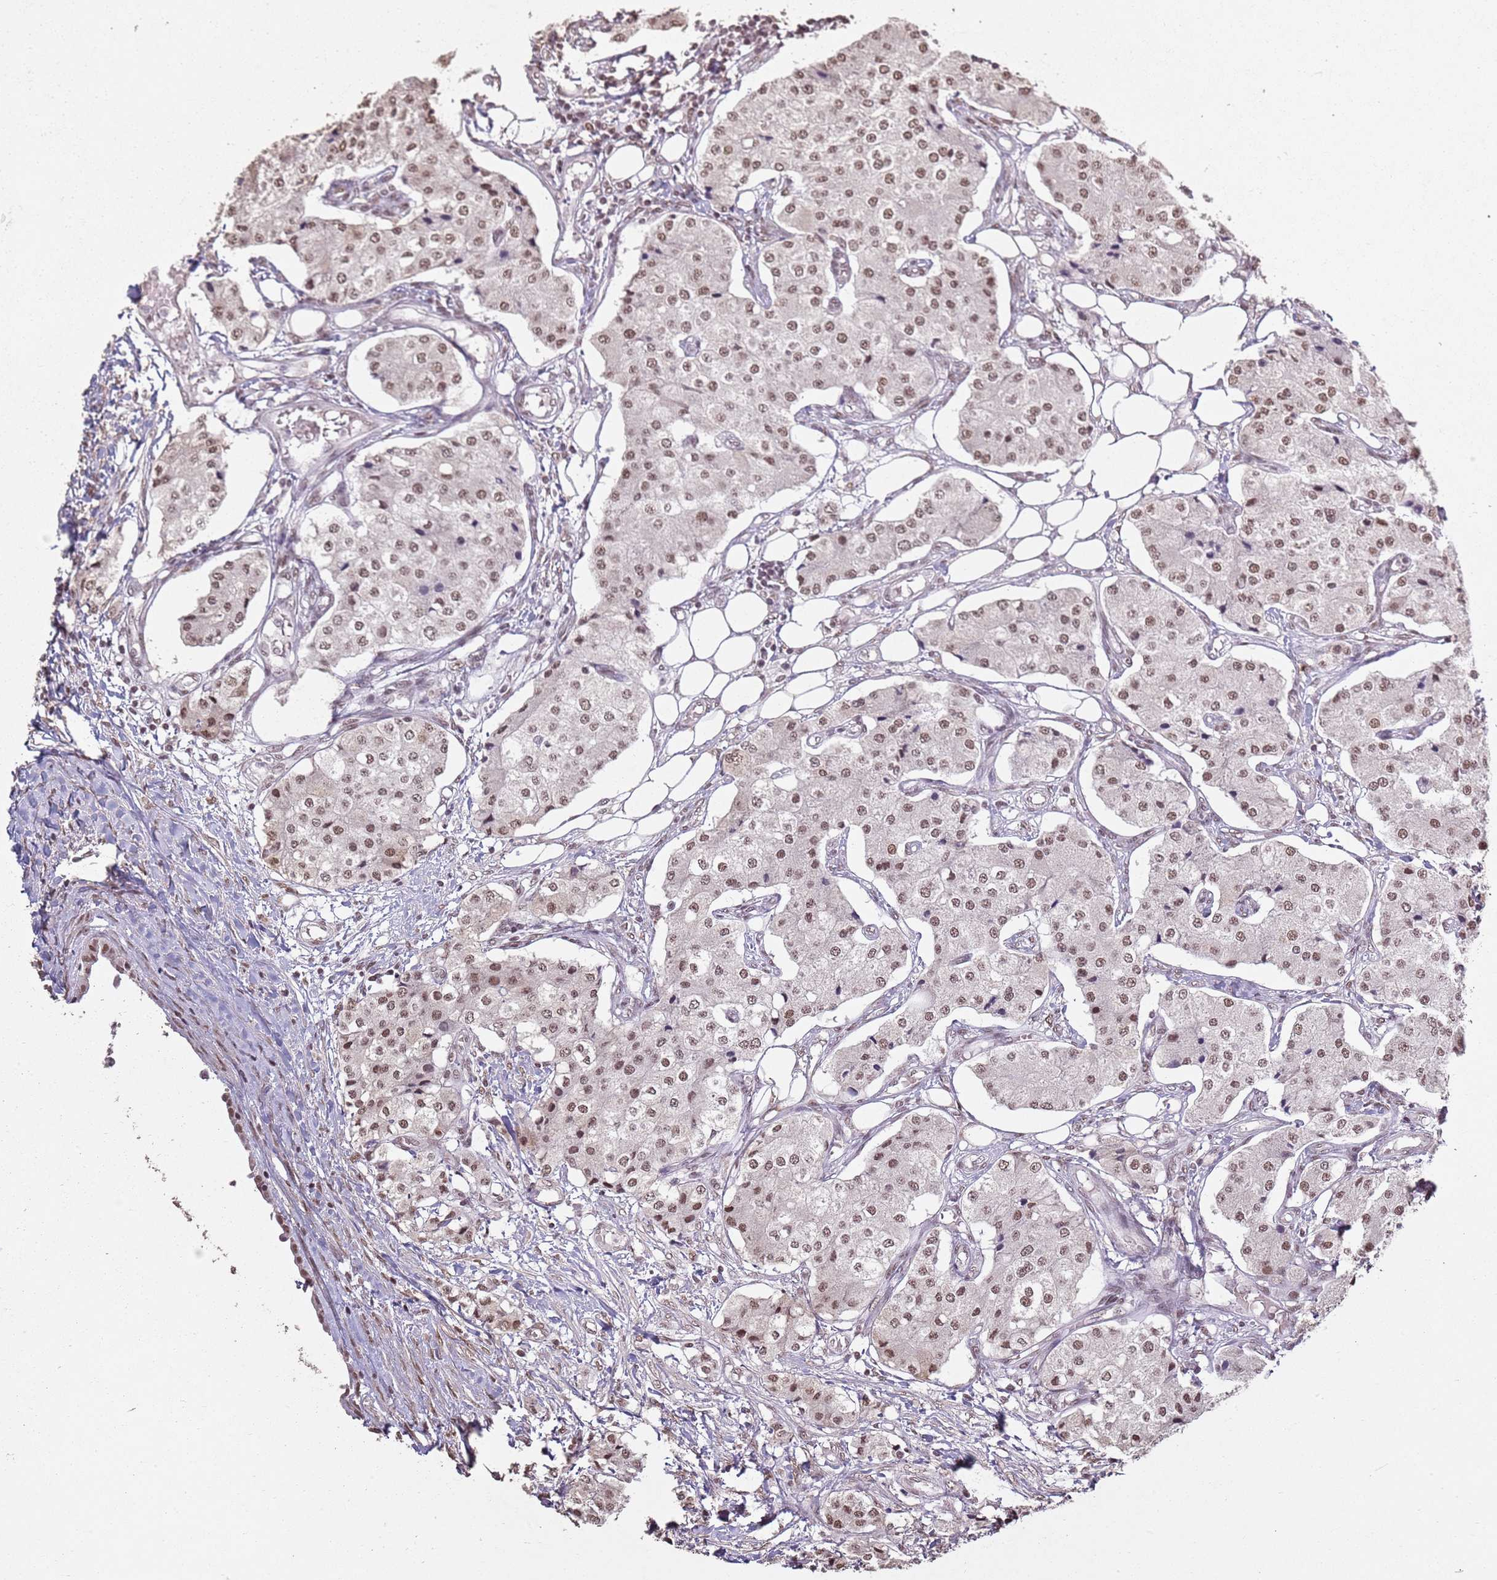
{"staining": {"intensity": "moderate", "quantity": ">75%", "location": "nuclear"}, "tissue": "carcinoid", "cell_type": "Tumor cells", "image_type": "cancer", "snomed": [{"axis": "morphology", "description": "Carcinoid, malignant, NOS"}, {"axis": "topography", "description": "Colon"}], "caption": "Human carcinoid (malignant) stained with a brown dye demonstrates moderate nuclear positive positivity in approximately >75% of tumor cells.", "gene": "ARL14EP", "patient": {"sex": "female", "age": 52}}